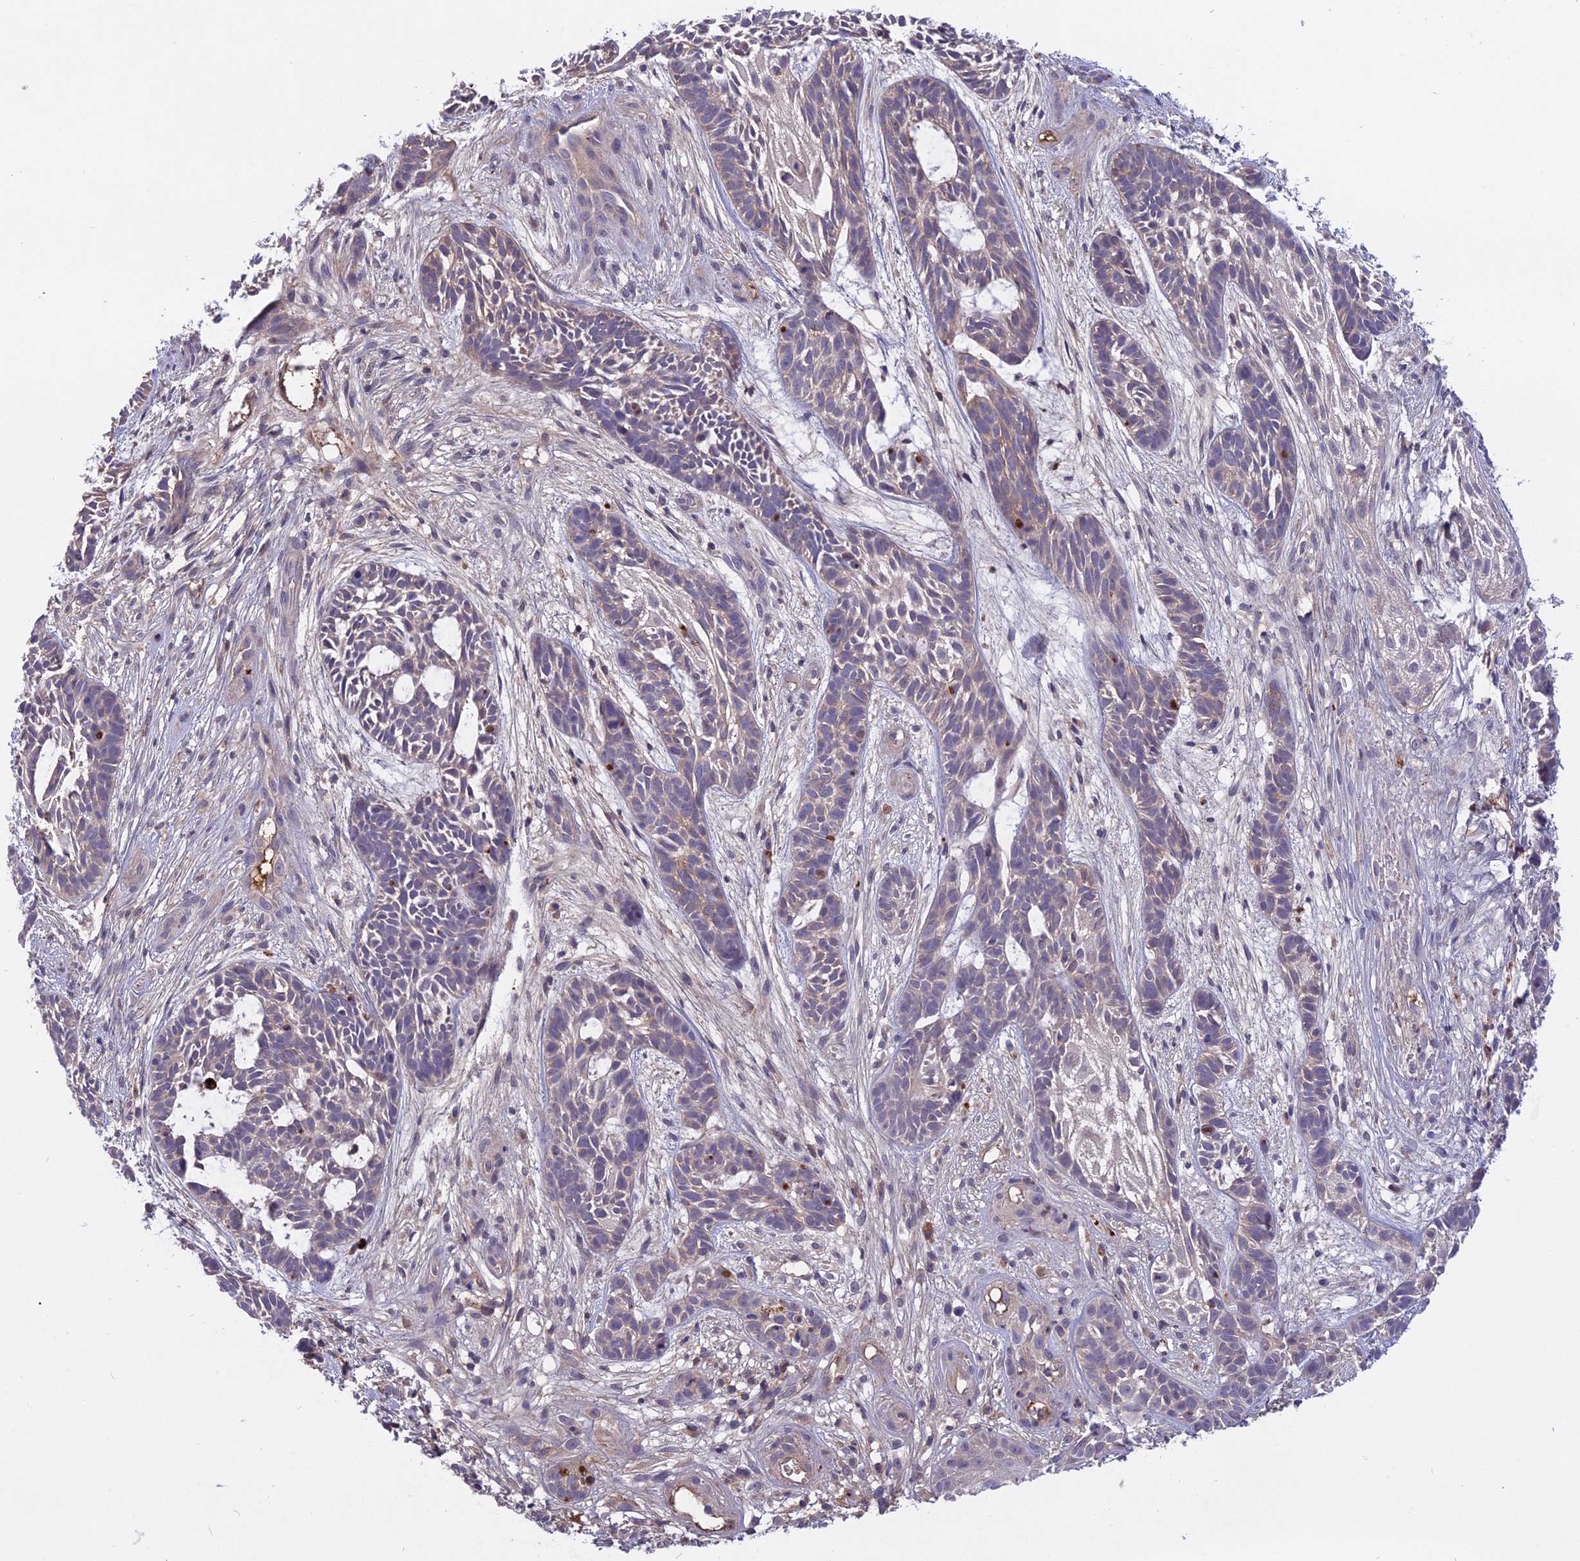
{"staining": {"intensity": "negative", "quantity": "none", "location": "none"}, "tissue": "skin cancer", "cell_type": "Tumor cells", "image_type": "cancer", "snomed": [{"axis": "morphology", "description": "Basal cell carcinoma"}, {"axis": "topography", "description": "Skin"}], "caption": "Human skin cancer (basal cell carcinoma) stained for a protein using immunohistochemistry (IHC) reveals no expression in tumor cells.", "gene": "ADO", "patient": {"sex": "male", "age": 89}}